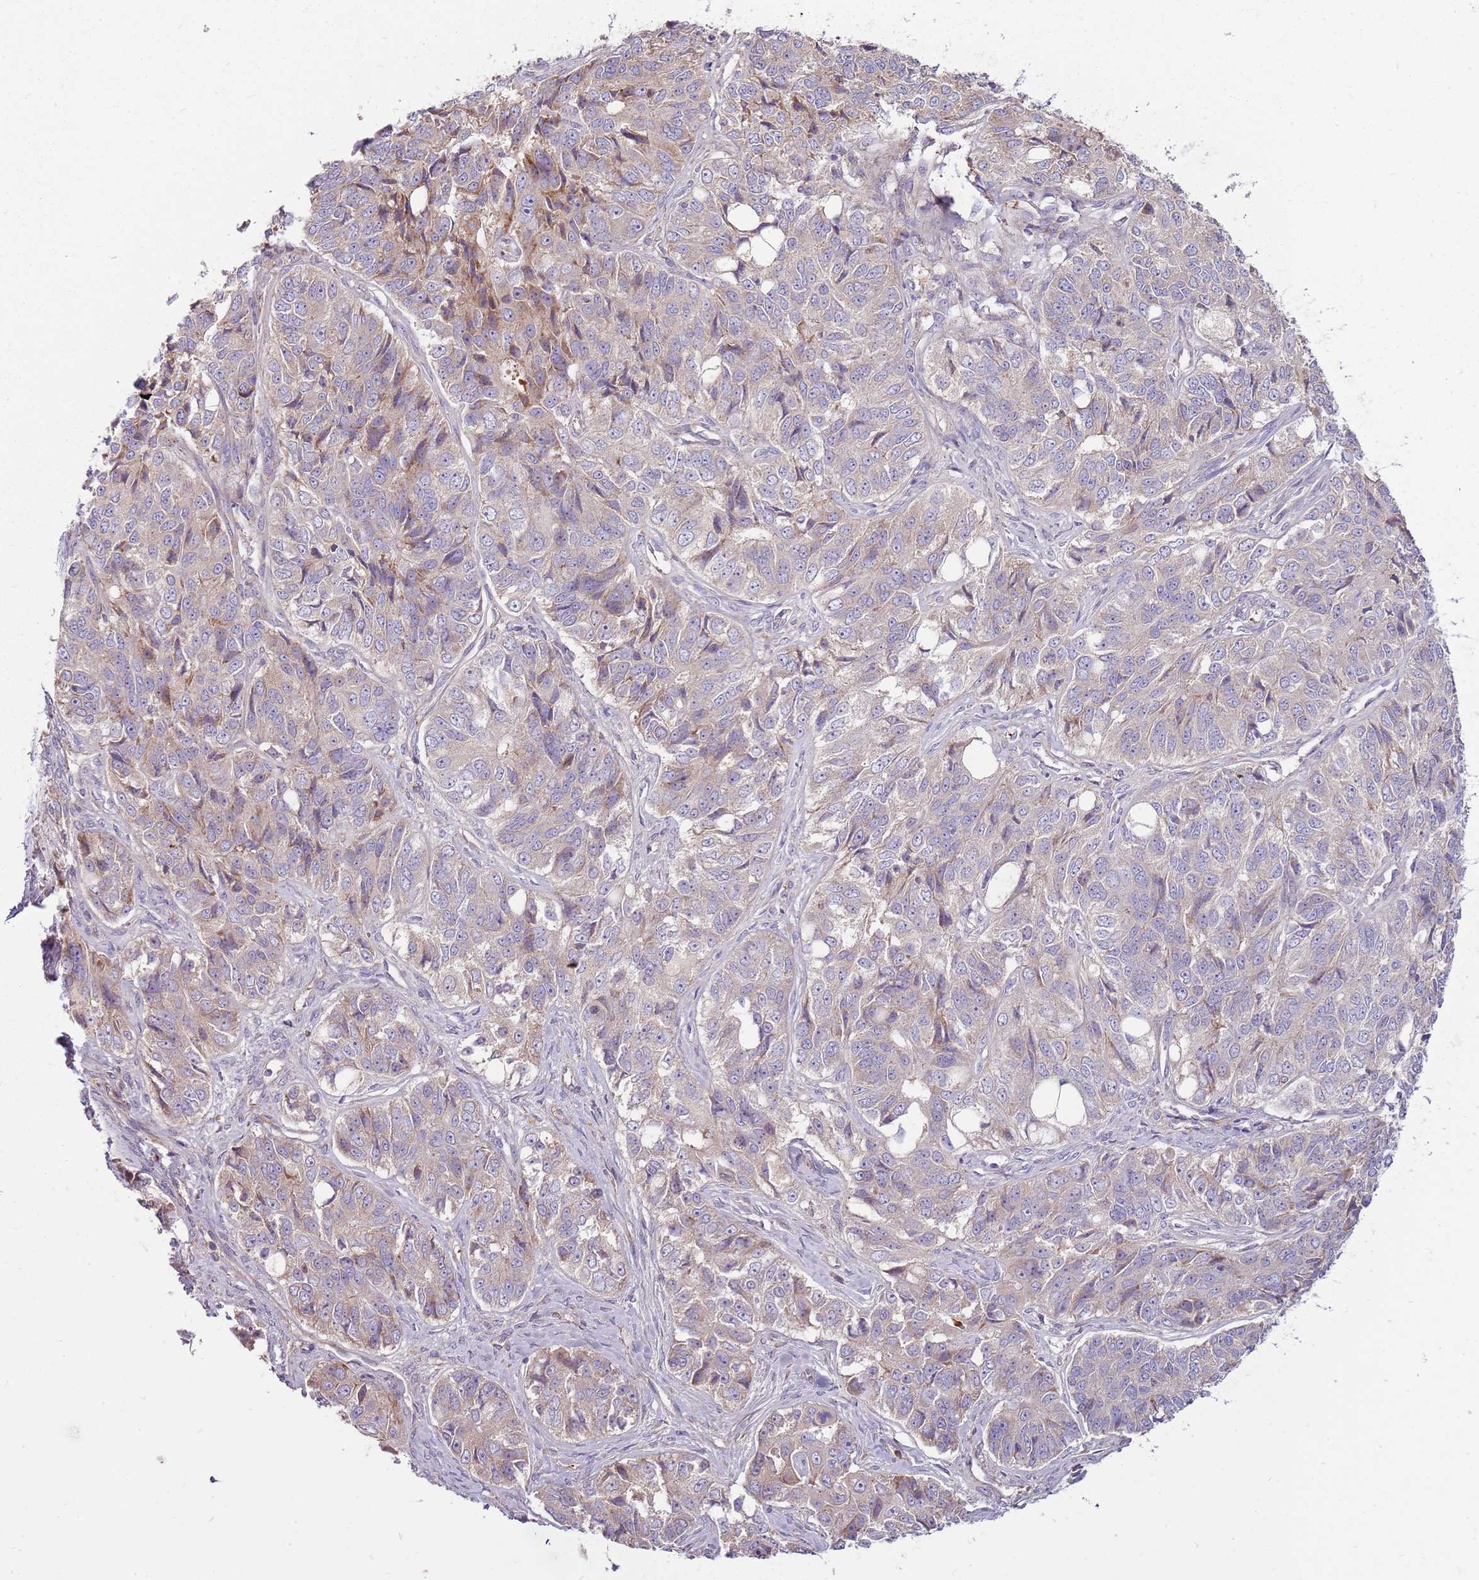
{"staining": {"intensity": "weak", "quantity": "<25%", "location": "cytoplasmic/membranous"}, "tissue": "ovarian cancer", "cell_type": "Tumor cells", "image_type": "cancer", "snomed": [{"axis": "morphology", "description": "Carcinoma, endometroid"}, {"axis": "topography", "description": "Ovary"}], "caption": "A photomicrograph of human ovarian endometroid carcinoma is negative for staining in tumor cells. (IHC, brightfield microscopy, high magnification).", "gene": "EMC1", "patient": {"sex": "female", "age": 51}}